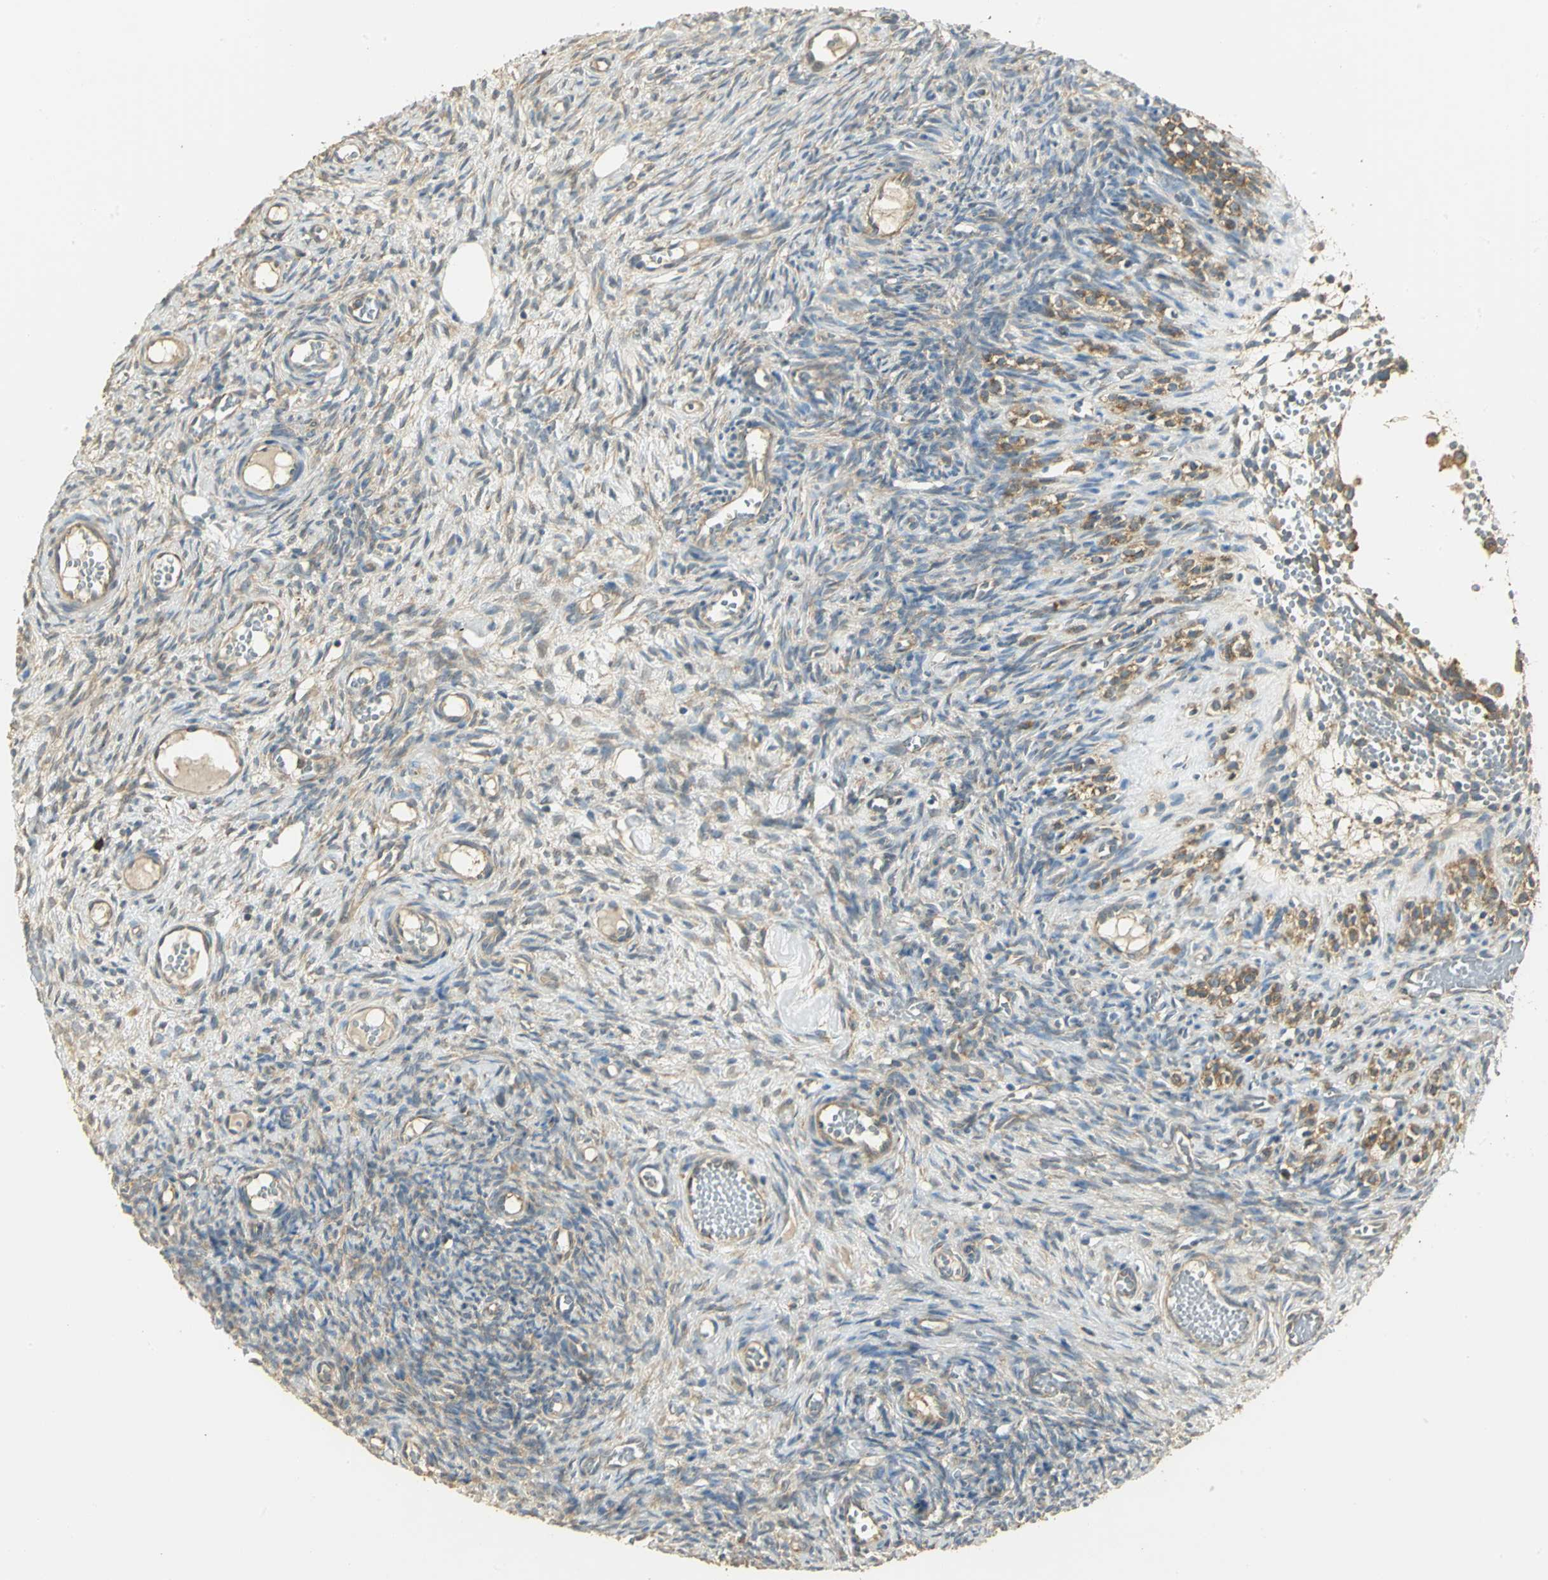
{"staining": {"intensity": "moderate", "quantity": "25%-75%", "location": "cytoplasmic/membranous"}, "tissue": "ovary", "cell_type": "Ovarian stroma cells", "image_type": "normal", "snomed": [{"axis": "morphology", "description": "Normal tissue, NOS"}, {"axis": "topography", "description": "Ovary"}], "caption": "A high-resolution image shows immunohistochemistry staining of unremarkable ovary, which reveals moderate cytoplasmic/membranous staining in approximately 25%-75% of ovarian stroma cells.", "gene": "RARS1", "patient": {"sex": "female", "age": 35}}